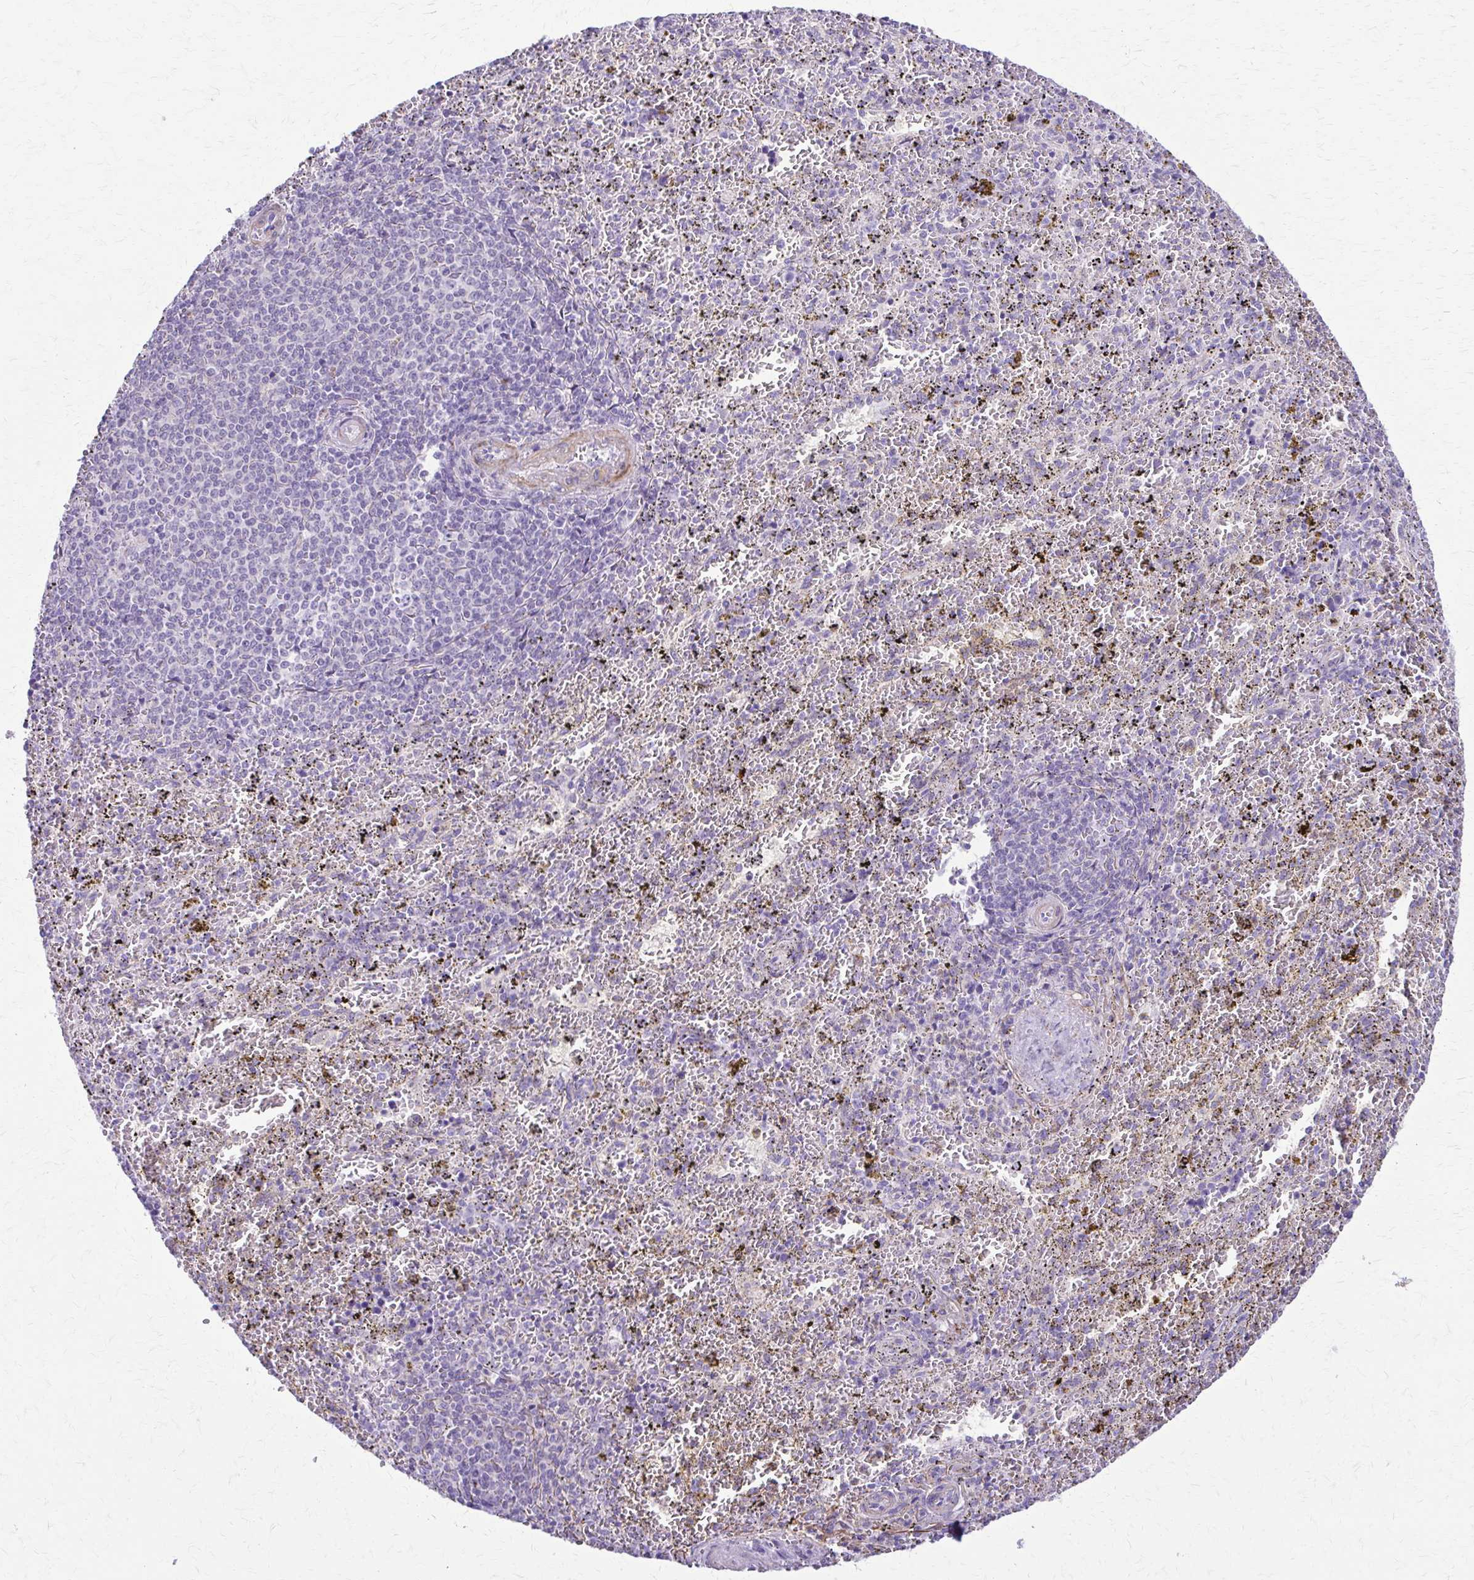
{"staining": {"intensity": "negative", "quantity": "none", "location": "none"}, "tissue": "spleen", "cell_type": "Cells in red pulp", "image_type": "normal", "snomed": [{"axis": "morphology", "description": "Normal tissue, NOS"}, {"axis": "topography", "description": "Spleen"}], "caption": "The micrograph shows no significant positivity in cells in red pulp of spleen. (DAB (3,3'-diaminobenzidine) immunohistochemistry (IHC) visualized using brightfield microscopy, high magnification).", "gene": "DSP", "patient": {"sex": "female", "age": 50}}